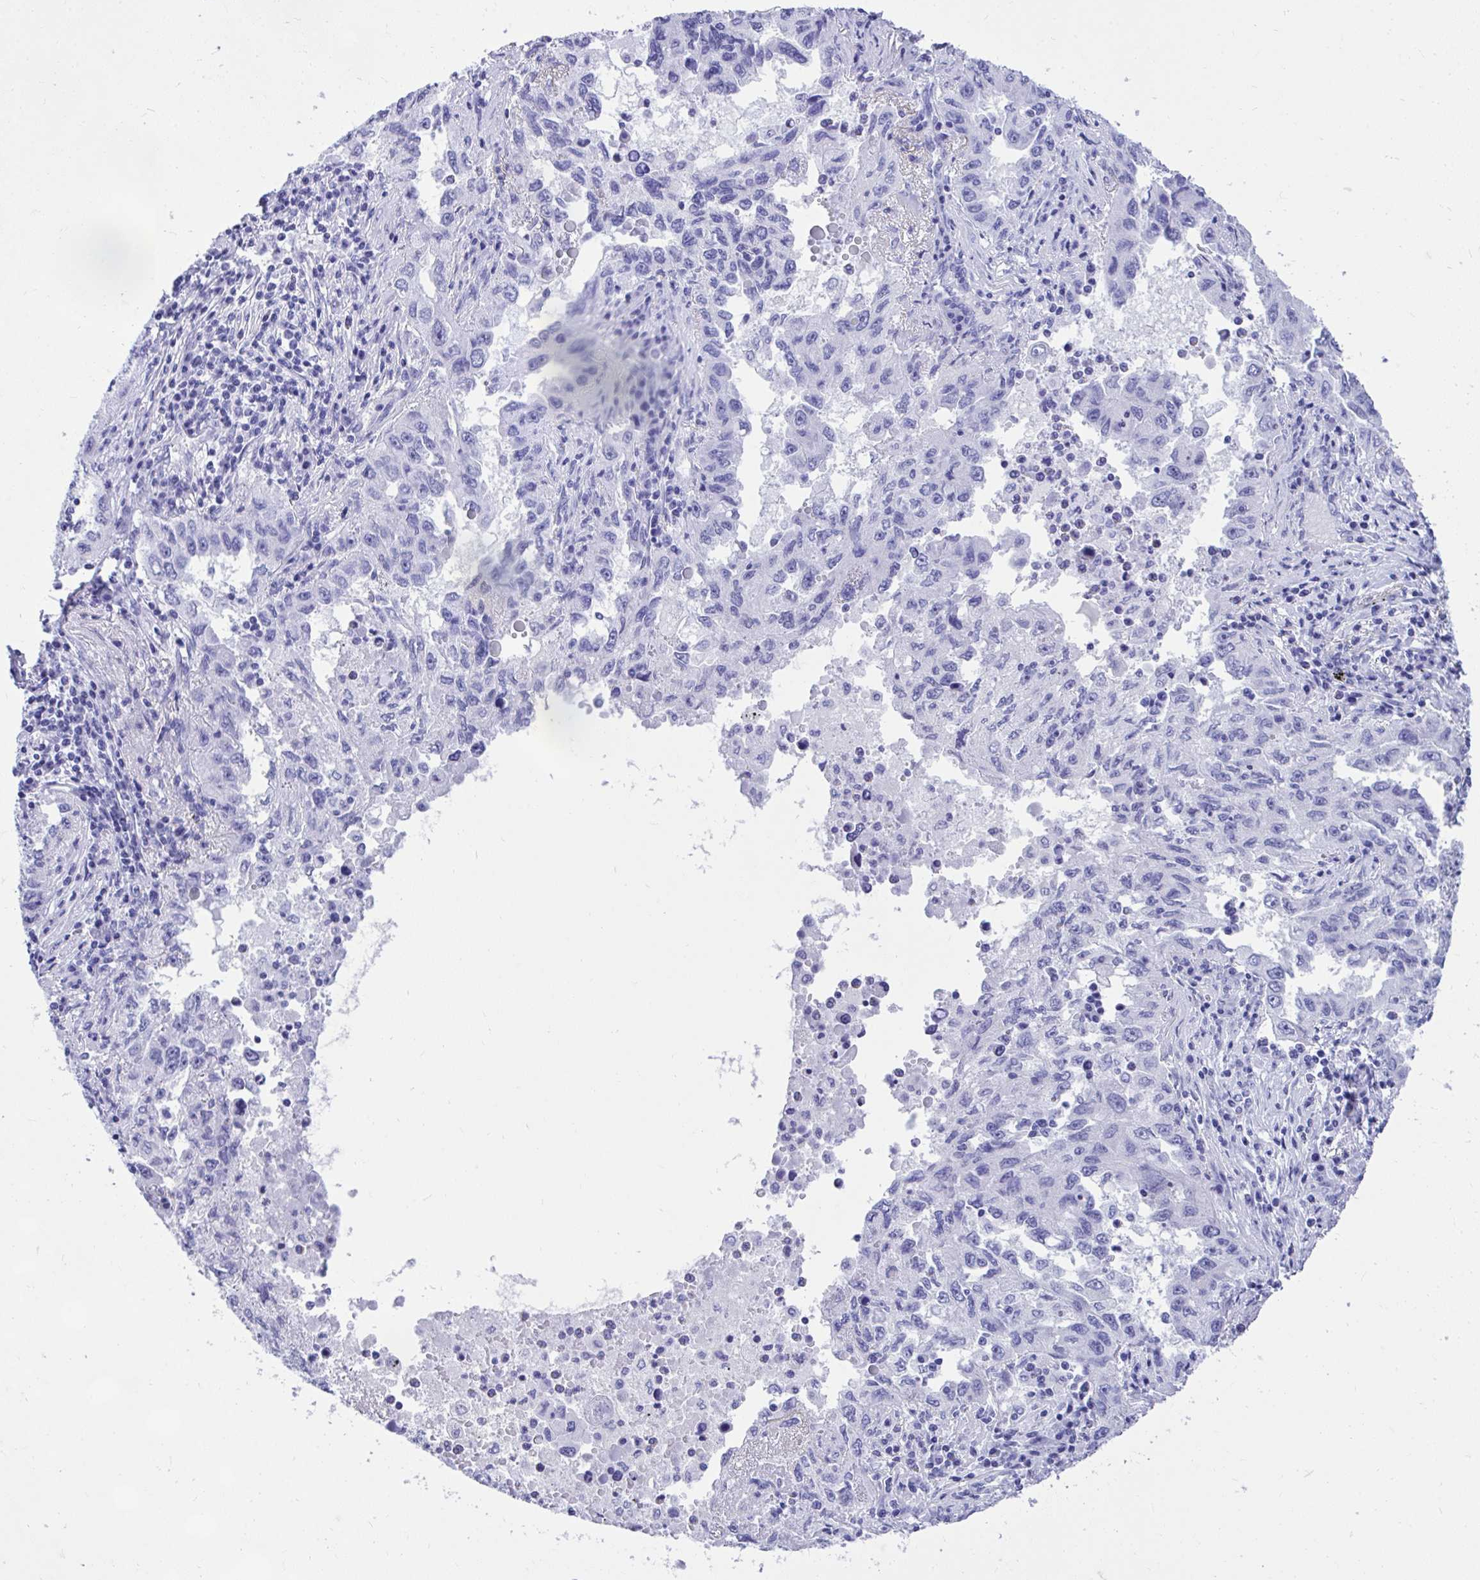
{"staining": {"intensity": "negative", "quantity": "none", "location": "none"}, "tissue": "lung cancer", "cell_type": "Tumor cells", "image_type": "cancer", "snomed": [{"axis": "morphology", "description": "Adenocarcinoma, NOS"}, {"axis": "topography", "description": "Lung"}], "caption": "Immunohistochemical staining of human adenocarcinoma (lung) shows no significant expression in tumor cells.", "gene": "KCNN4", "patient": {"sex": "female", "age": 73}}